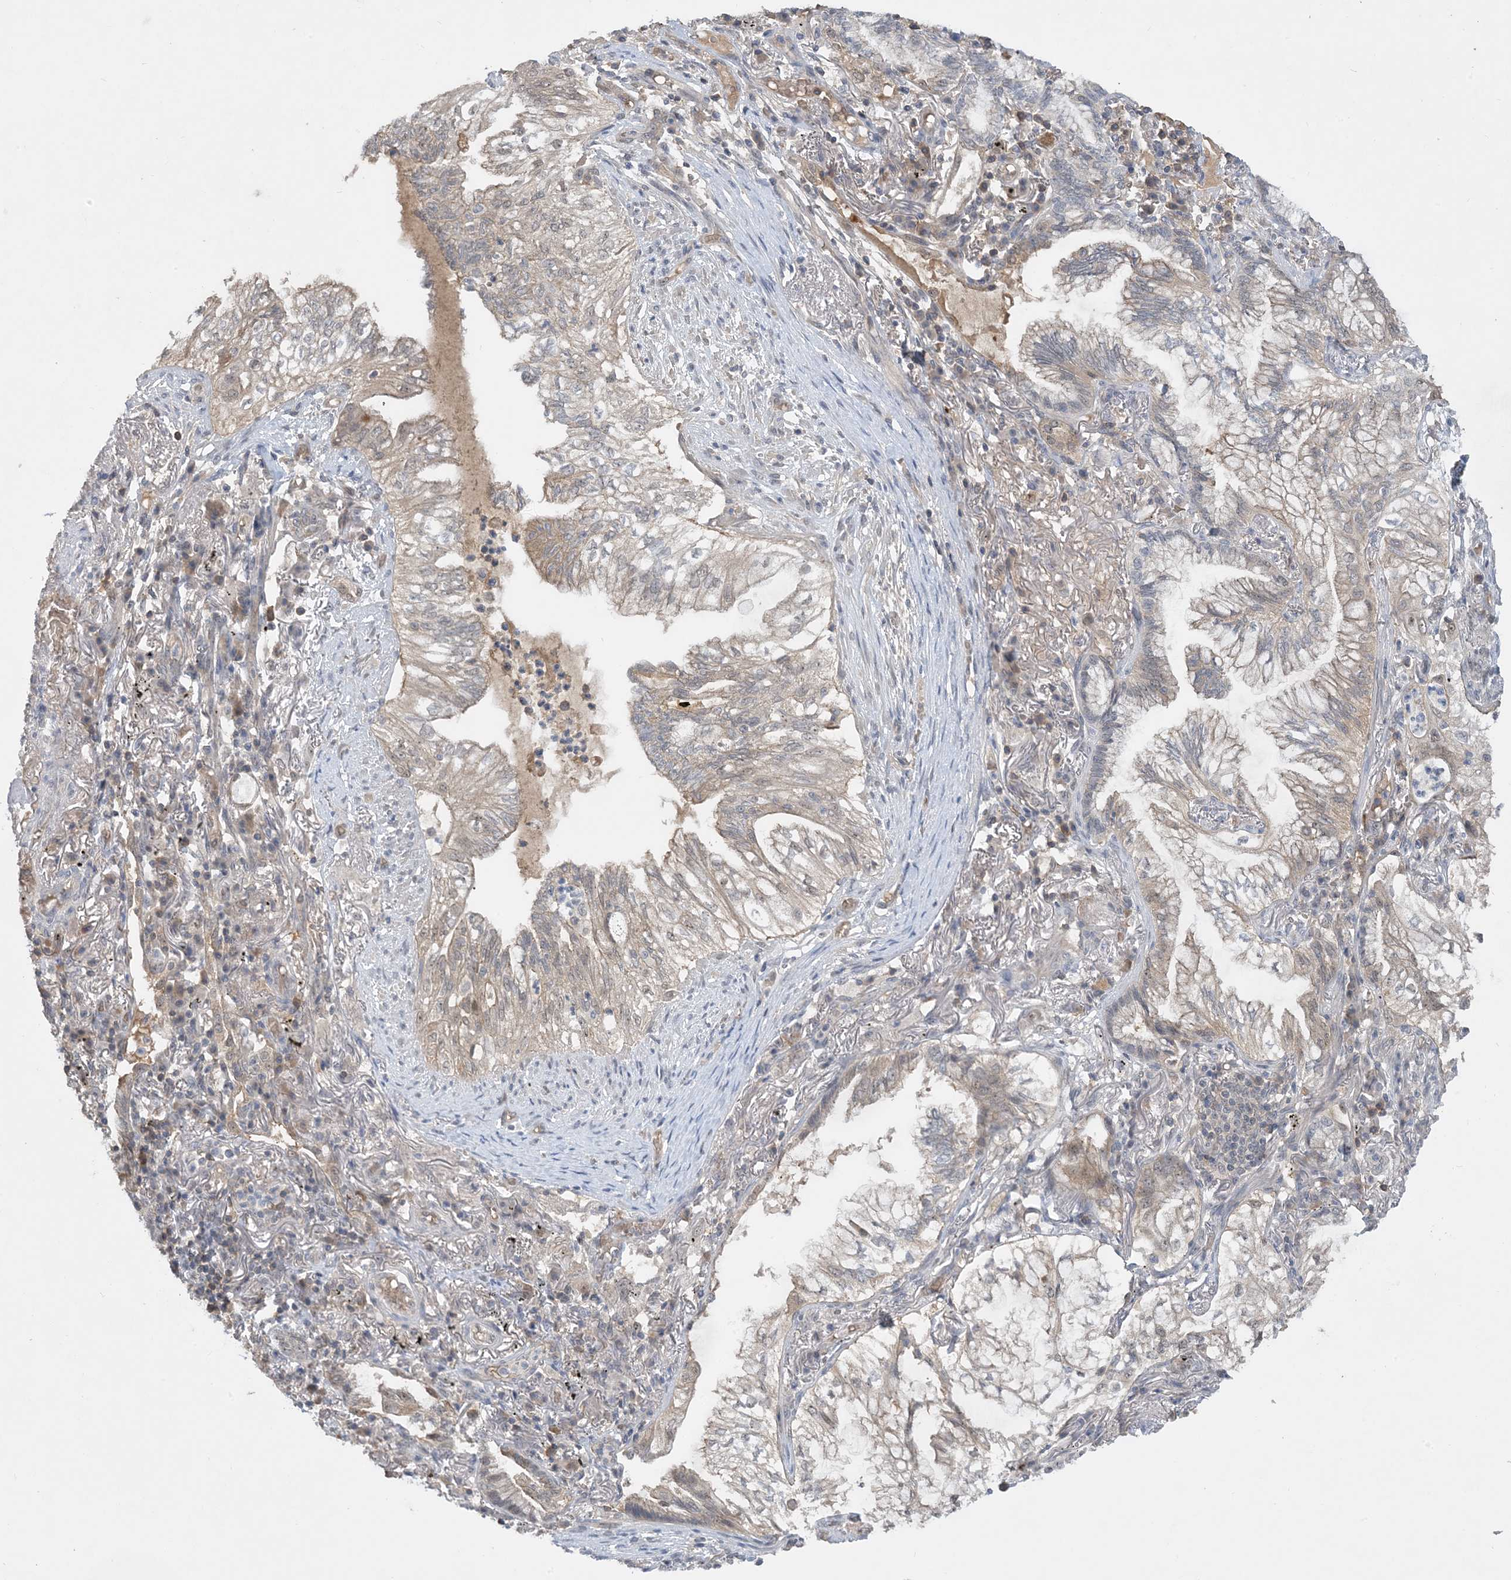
{"staining": {"intensity": "weak", "quantity": "<25%", "location": "cytoplasmic/membranous"}, "tissue": "lung cancer", "cell_type": "Tumor cells", "image_type": "cancer", "snomed": [{"axis": "morphology", "description": "Adenocarcinoma, NOS"}, {"axis": "topography", "description": "Lung"}], "caption": "The histopathology image exhibits no significant positivity in tumor cells of adenocarcinoma (lung).", "gene": "UBE2E1", "patient": {"sex": "female", "age": 70}}